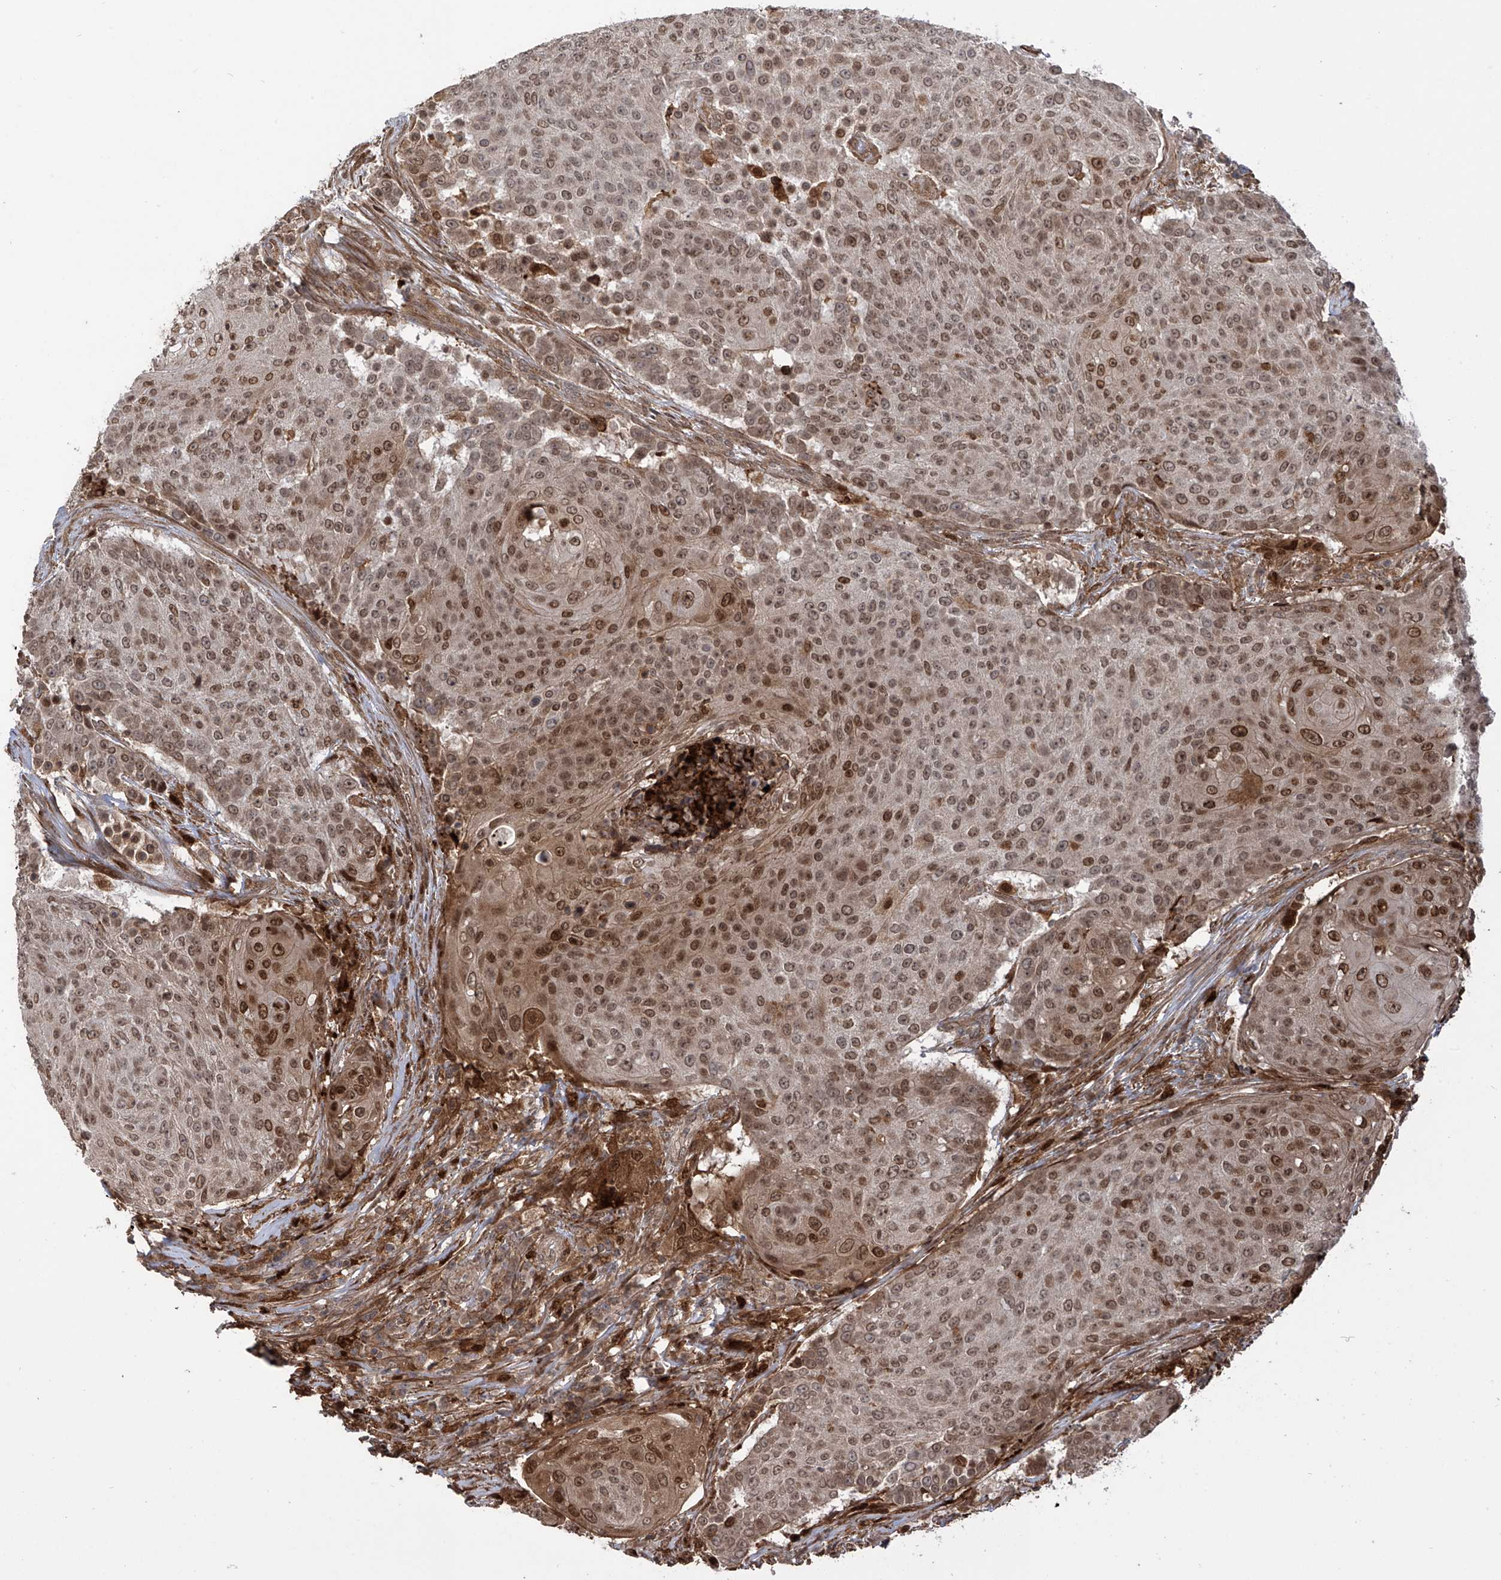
{"staining": {"intensity": "moderate", "quantity": ">75%", "location": "cytoplasmic/membranous,nuclear"}, "tissue": "urothelial cancer", "cell_type": "Tumor cells", "image_type": "cancer", "snomed": [{"axis": "morphology", "description": "Urothelial carcinoma, High grade"}, {"axis": "topography", "description": "Urinary bladder"}], "caption": "This is a histology image of immunohistochemistry staining of high-grade urothelial carcinoma, which shows moderate positivity in the cytoplasmic/membranous and nuclear of tumor cells.", "gene": "ATAD2B", "patient": {"sex": "female", "age": 63}}